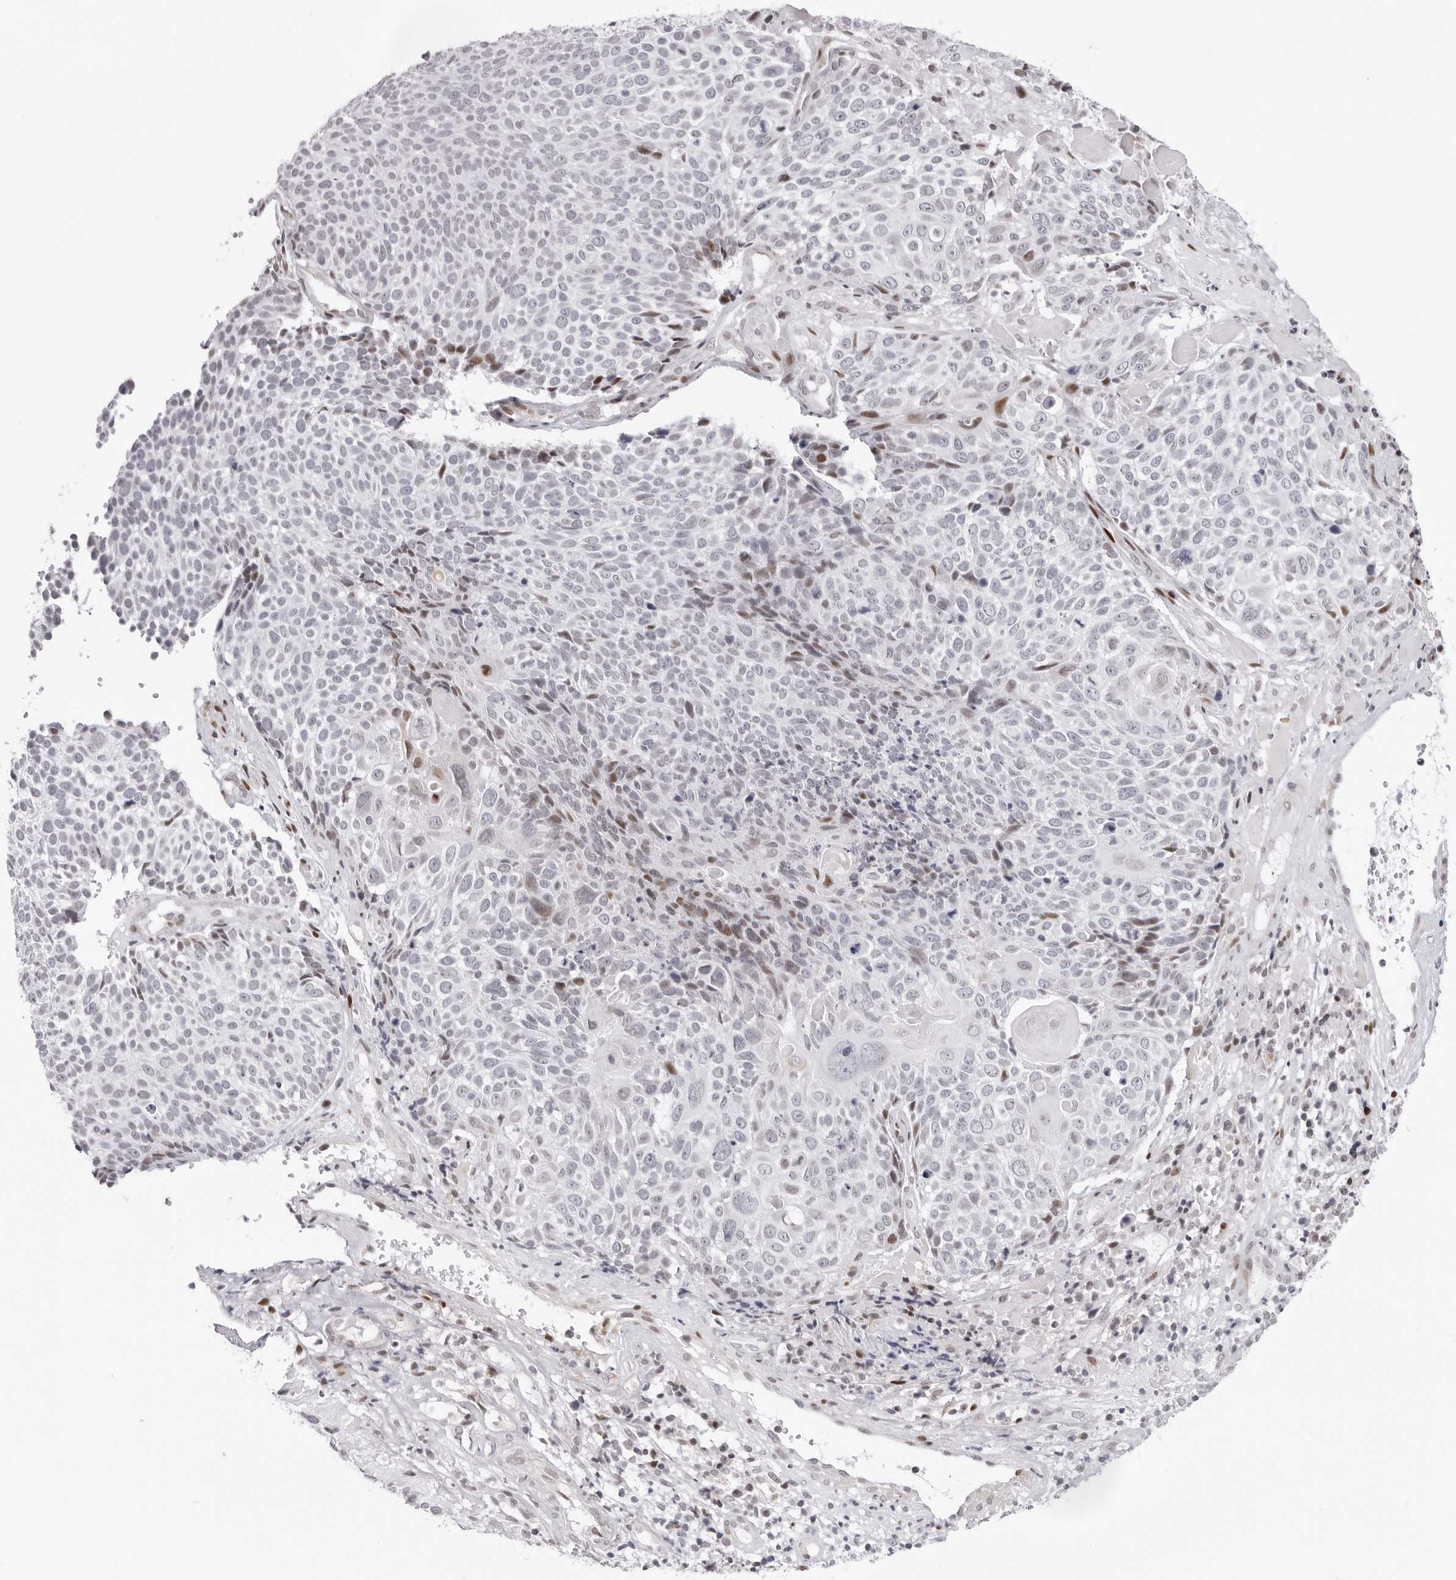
{"staining": {"intensity": "negative", "quantity": "none", "location": "none"}, "tissue": "cervical cancer", "cell_type": "Tumor cells", "image_type": "cancer", "snomed": [{"axis": "morphology", "description": "Squamous cell carcinoma, NOS"}, {"axis": "topography", "description": "Cervix"}], "caption": "Immunohistochemistry of human cervical squamous cell carcinoma shows no staining in tumor cells.", "gene": "NTPCR", "patient": {"sex": "female", "age": 74}}